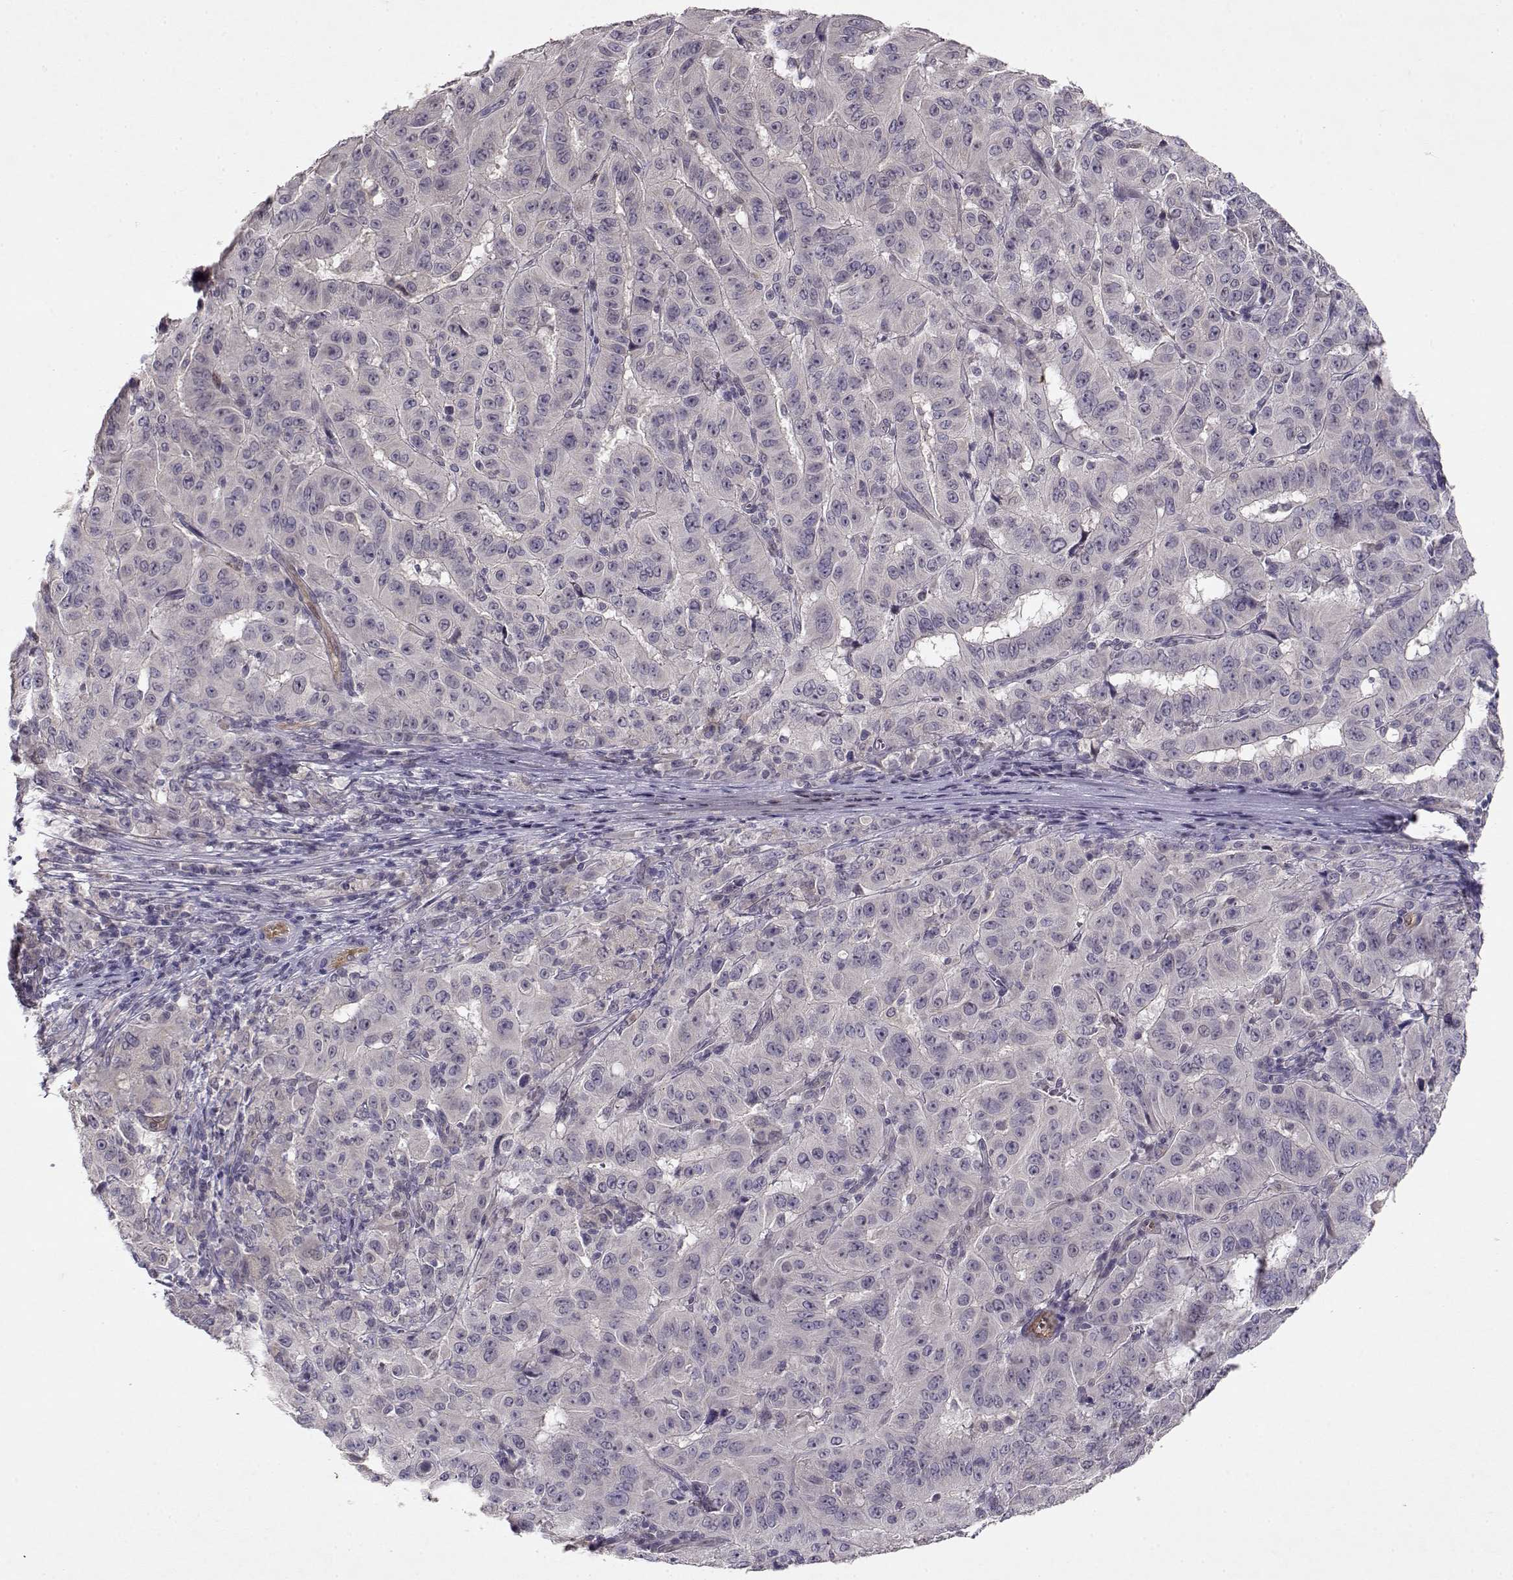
{"staining": {"intensity": "negative", "quantity": "none", "location": "none"}, "tissue": "pancreatic cancer", "cell_type": "Tumor cells", "image_type": "cancer", "snomed": [{"axis": "morphology", "description": "Adenocarcinoma, NOS"}, {"axis": "topography", "description": "Pancreas"}], "caption": "This is an immunohistochemistry histopathology image of human pancreatic cancer. There is no expression in tumor cells.", "gene": "BMX", "patient": {"sex": "male", "age": 63}}